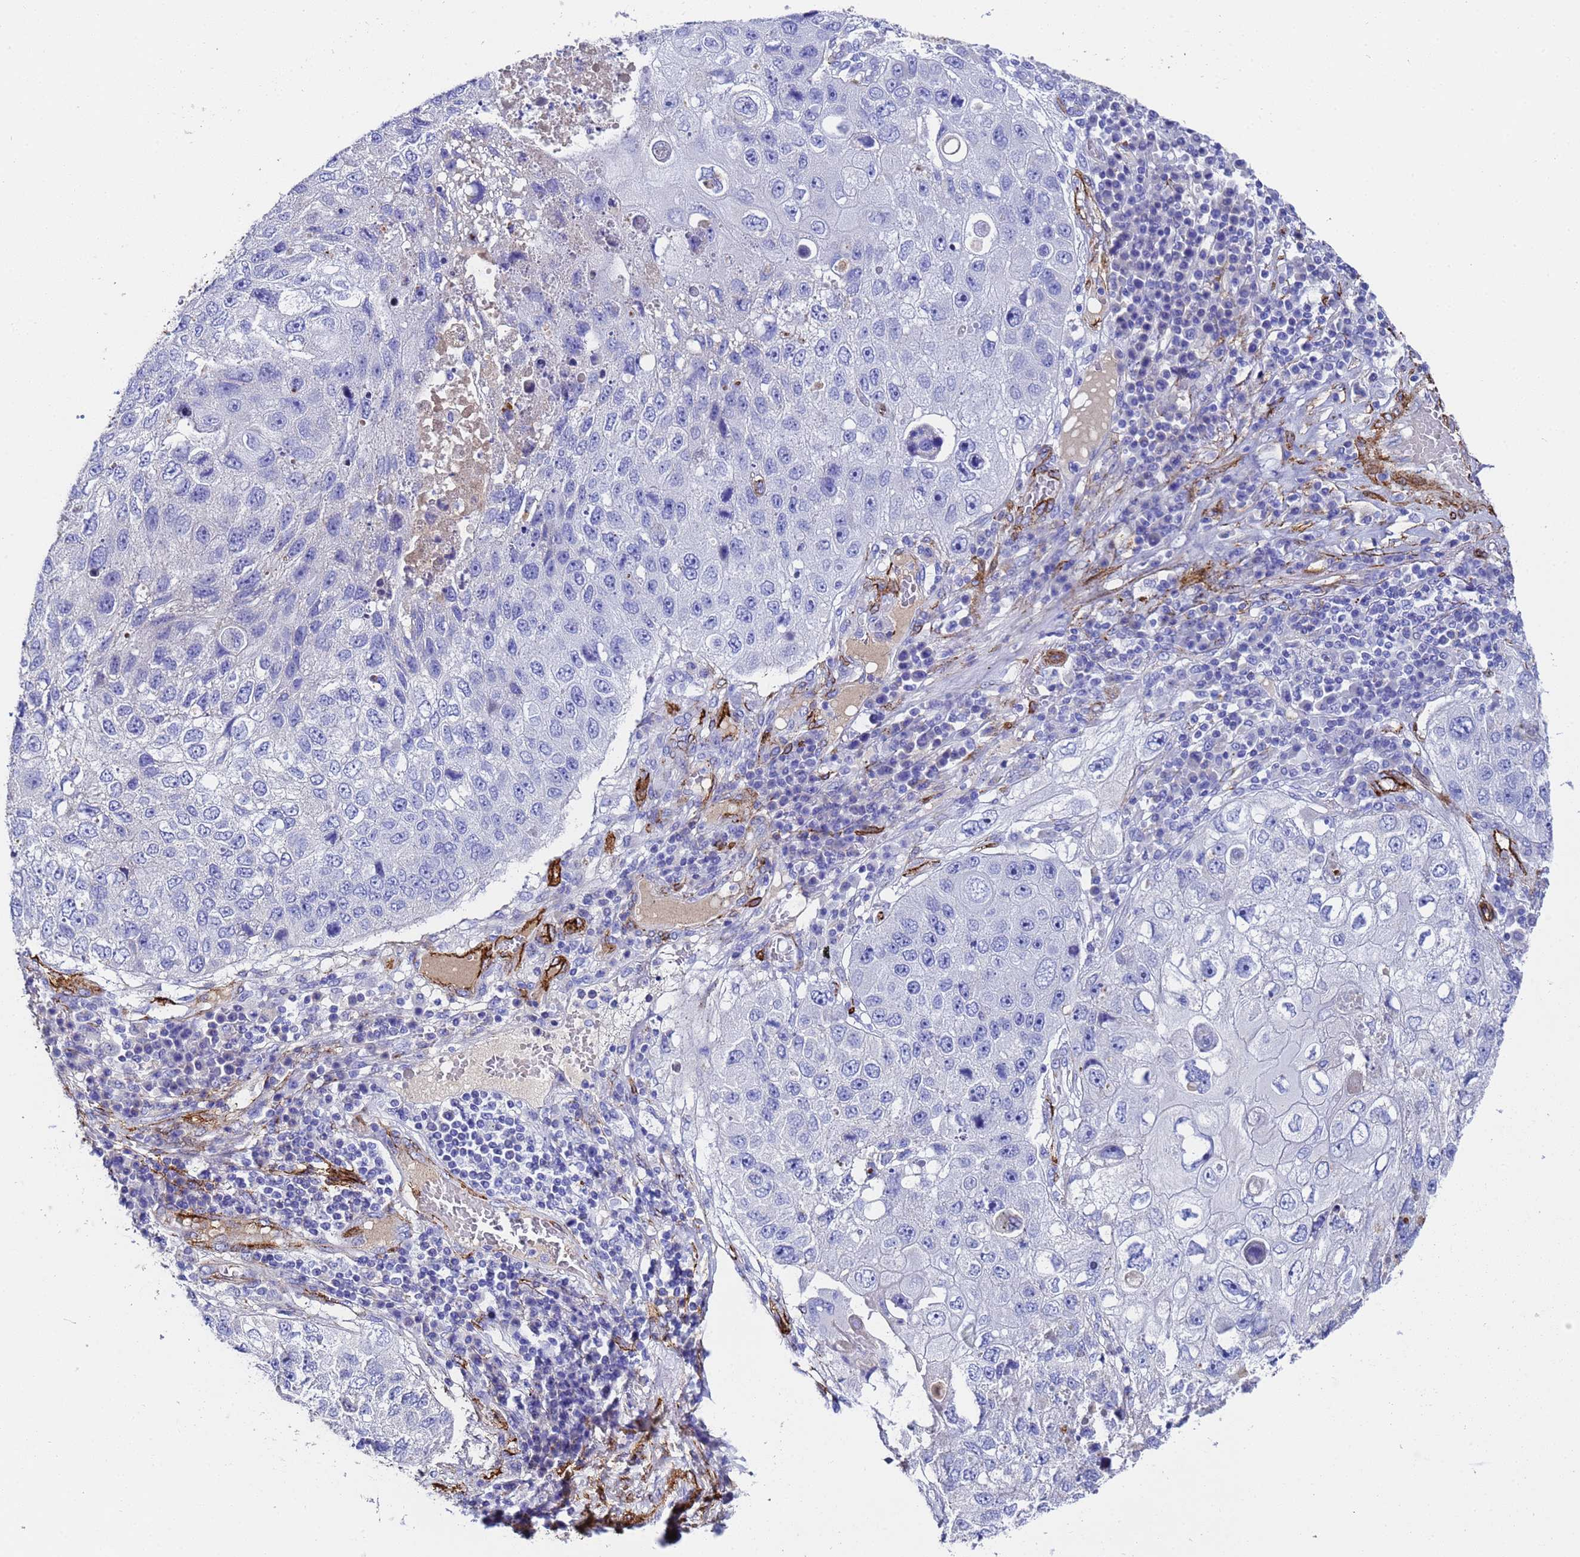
{"staining": {"intensity": "negative", "quantity": "none", "location": "none"}, "tissue": "lung cancer", "cell_type": "Tumor cells", "image_type": "cancer", "snomed": [{"axis": "morphology", "description": "Squamous cell carcinoma, NOS"}, {"axis": "topography", "description": "Lung"}], "caption": "This is a micrograph of immunohistochemistry (IHC) staining of lung squamous cell carcinoma, which shows no staining in tumor cells.", "gene": "ADIPOQ", "patient": {"sex": "male", "age": 61}}